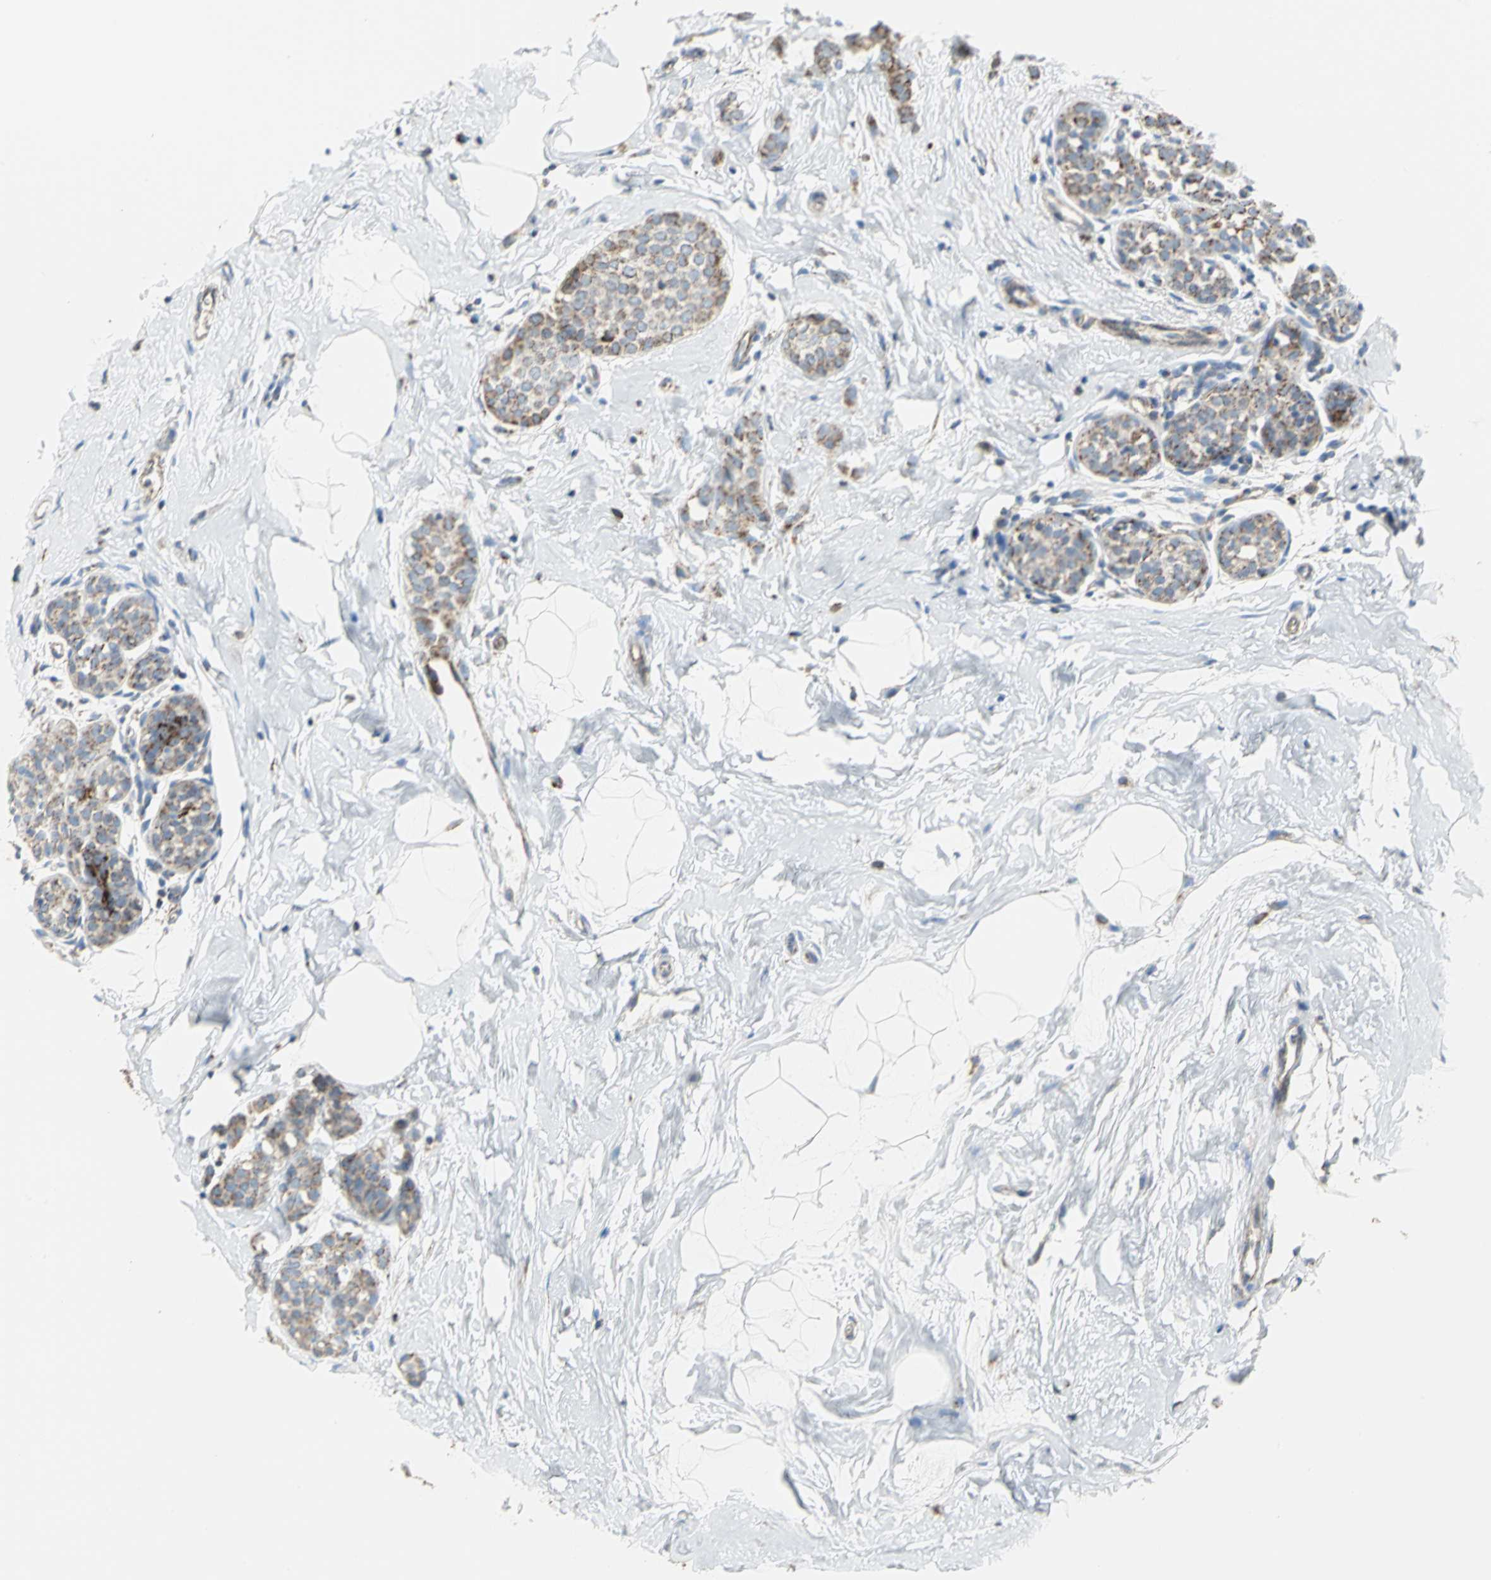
{"staining": {"intensity": "weak", "quantity": "<25%", "location": "cytoplasmic/membranous"}, "tissue": "breast cancer", "cell_type": "Tumor cells", "image_type": "cancer", "snomed": [{"axis": "morphology", "description": "Lobular carcinoma, in situ"}, {"axis": "morphology", "description": "Lobular carcinoma"}, {"axis": "topography", "description": "Breast"}], "caption": "High magnification brightfield microscopy of lobular carcinoma in situ (breast) stained with DAB (3,3'-diaminobenzidine) (brown) and counterstained with hematoxylin (blue): tumor cells show no significant expression. (DAB IHC visualized using brightfield microscopy, high magnification).", "gene": "NTRK1", "patient": {"sex": "female", "age": 41}}